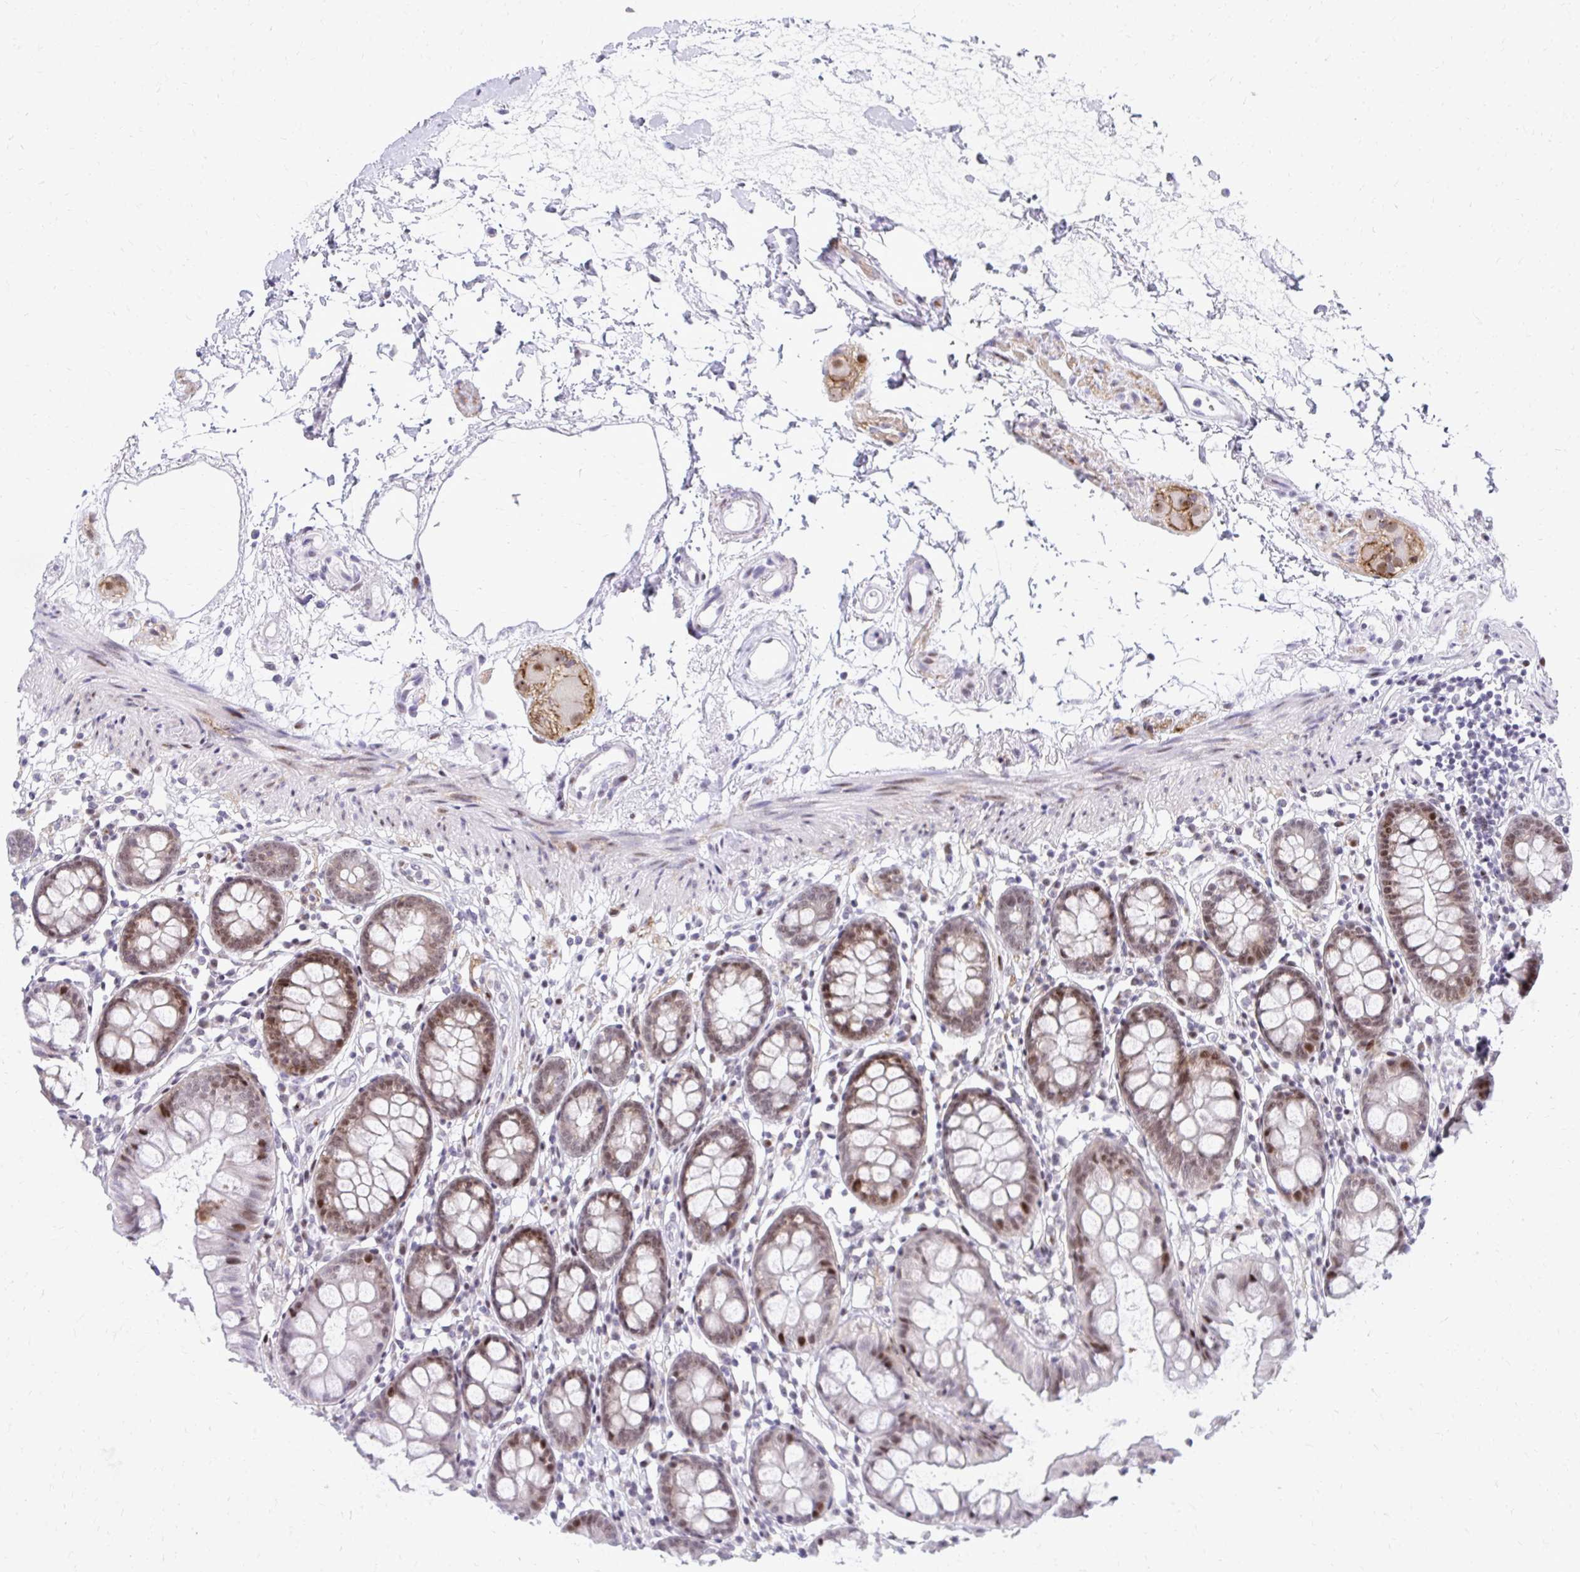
{"staining": {"intensity": "negative", "quantity": "none", "location": "none"}, "tissue": "colon", "cell_type": "Endothelial cells", "image_type": "normal", "snomed": [{"axis": "morphology", "description": "Normal tissue, NOS"}, {"axis": "topography", "description": "Colon"}], "caption": "DAB (3,3'-diaminobenzidine) immunohistochemical staining of unremarkable human colon displays no significant expression in endothelial cells.", "gene": "GLDN", "patient": {"sex": "female", "age": 84}}